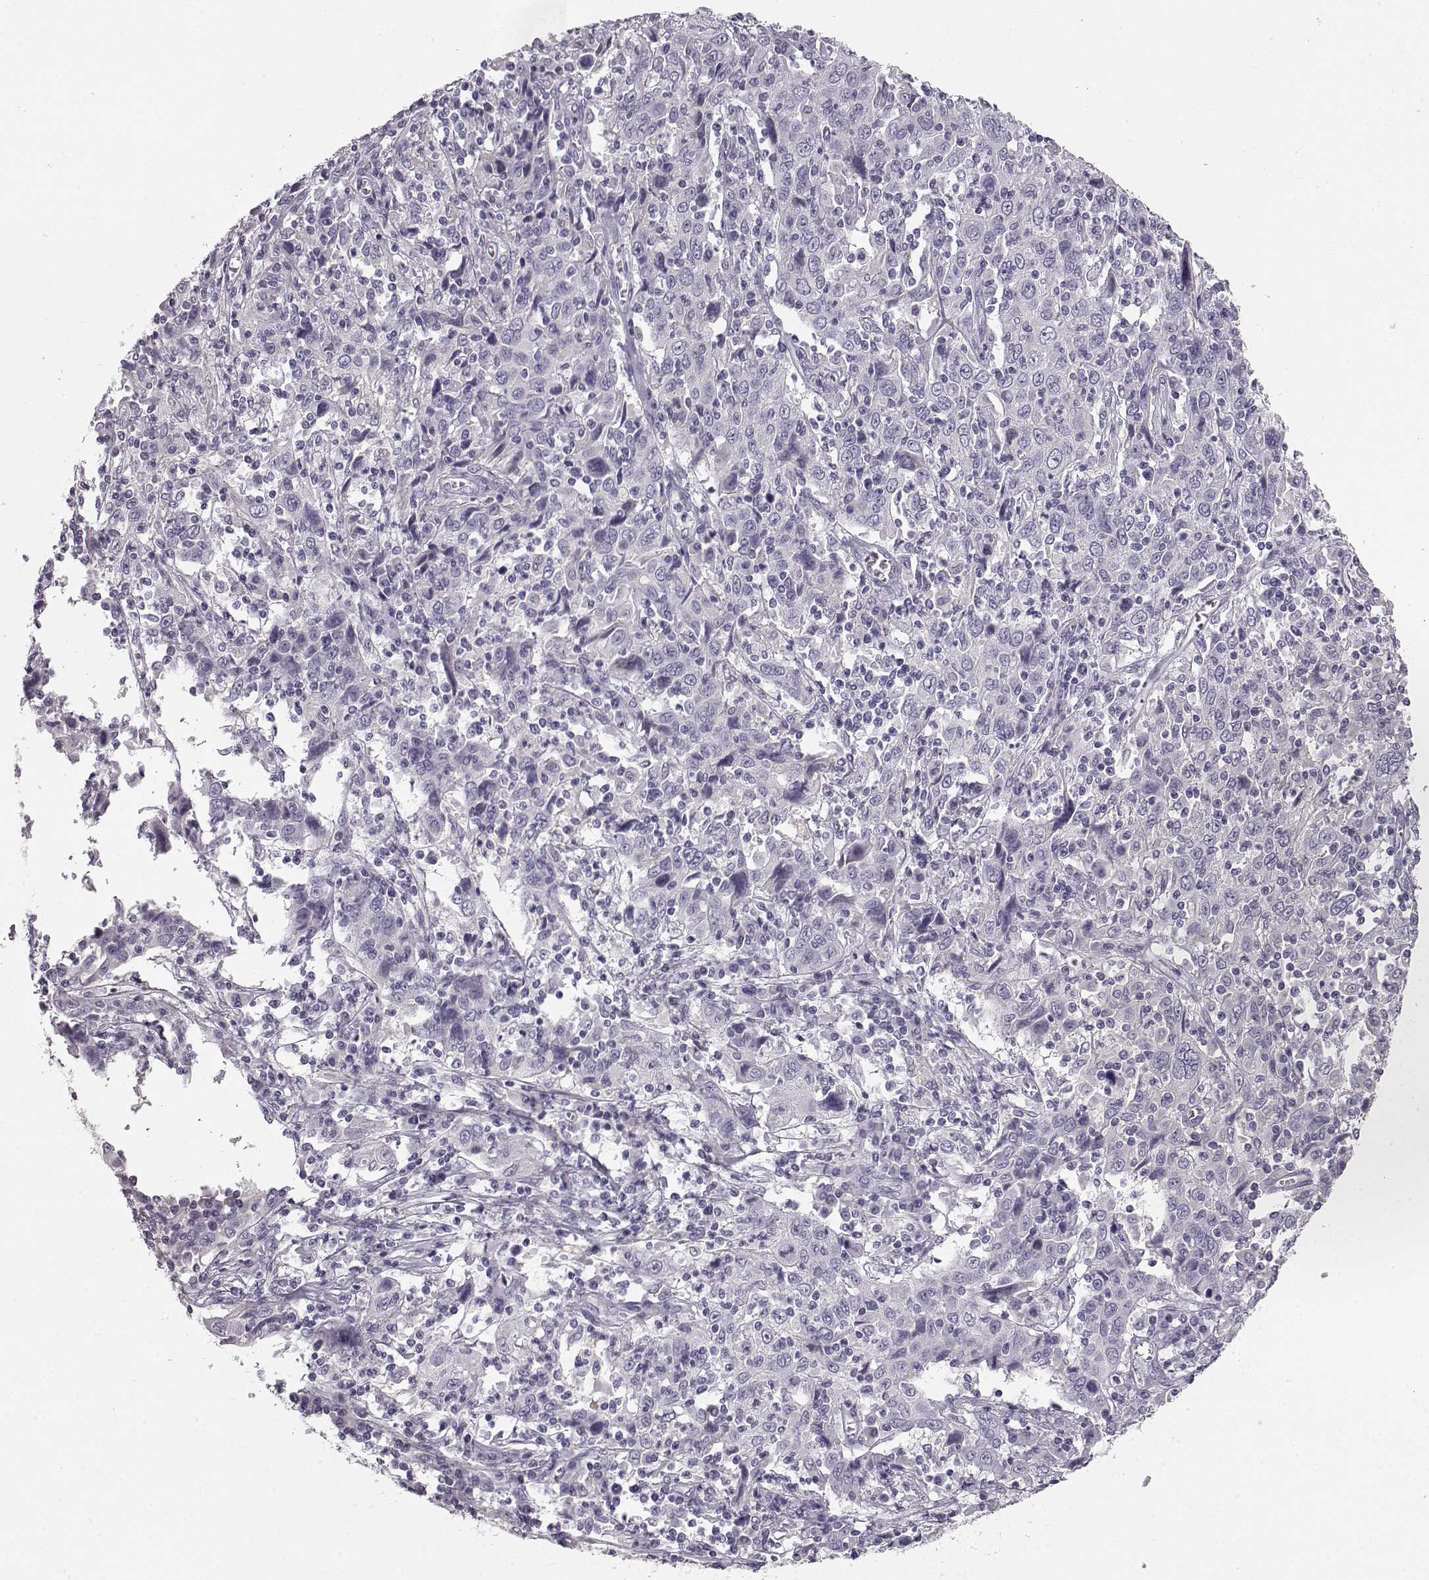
{"staining": {"intensity": "negative", "quantity": "none", "location": "none"}, "tissue": "cervical cancer", "cell_type": "Tumor cells", "image_type": "cancer", "snomed": [{"axis": "morphology", "description": "Squamous cell carcinoma, NOS"}, {"axis": "topography", "description": "Cervix"}], "caption": "A histopathology image of cervical squamous cell carcinoma stained for a protein demonstrates no brown staining in tumor cells.", "gene": "KIAA0319", "patient": {"sex": "female", "age": 46}}